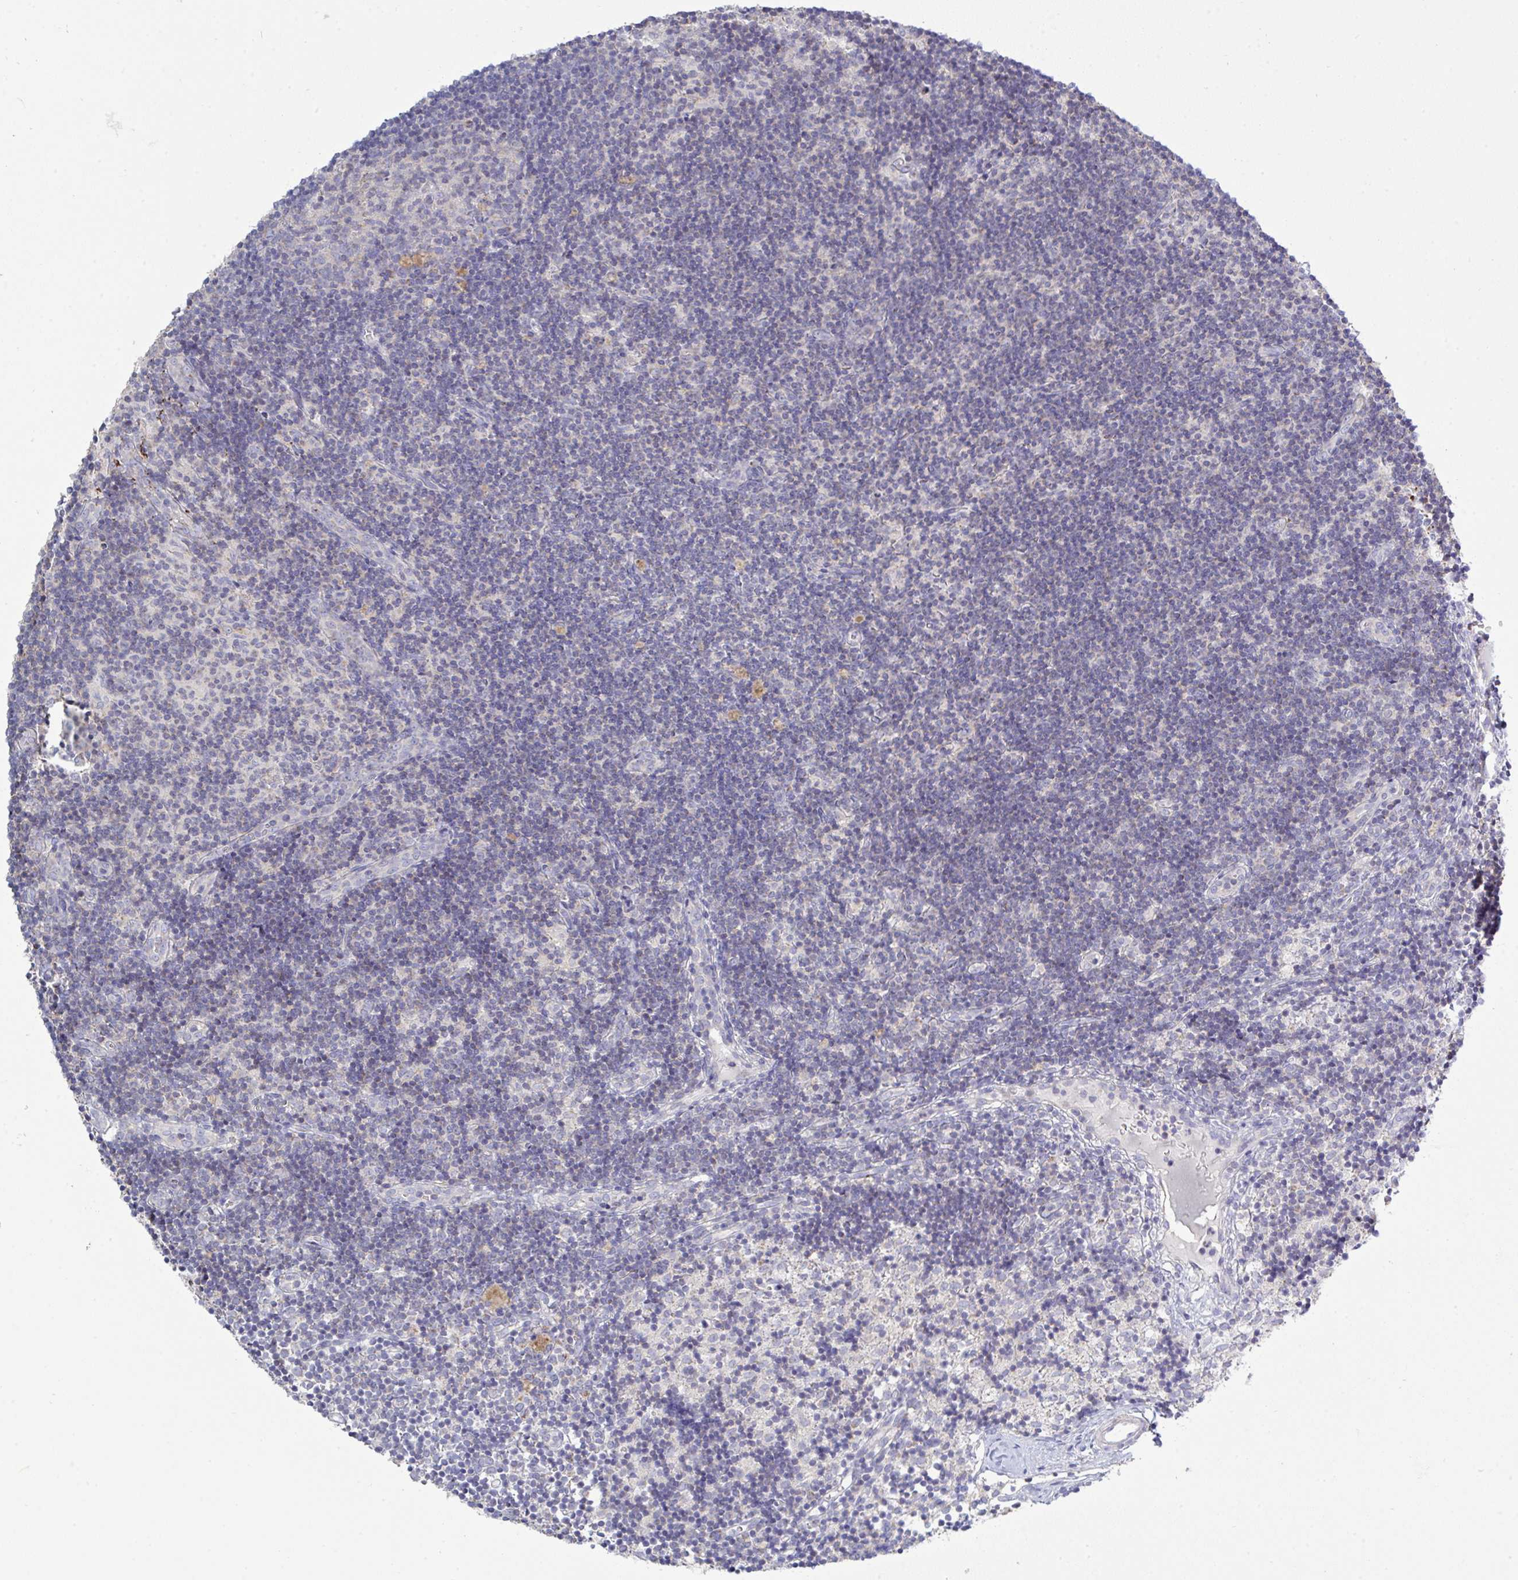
{"staining": {"intensity": "negative", "quantity": "none", "location": "none"}, "tissue": "lymph node", "cell_type": "Germinal center cells", "image_type": "normal", "snomed": [{"axis": "morphology", "description": "Normal tissue, NOS"}, {"axis": "topography", "description": "Lymph node"}], "caption": "Lymph node was stained to show a protein in brown. There is no significant positivity in germinal center cells. The staining is performed using DAB (3,3'-diaminobenzidine) brown chromogen with nuclei counter-stained in using hematoxylin.", "gene": "NDUFA7", "patient": {"sex": "female", "age": 31}}